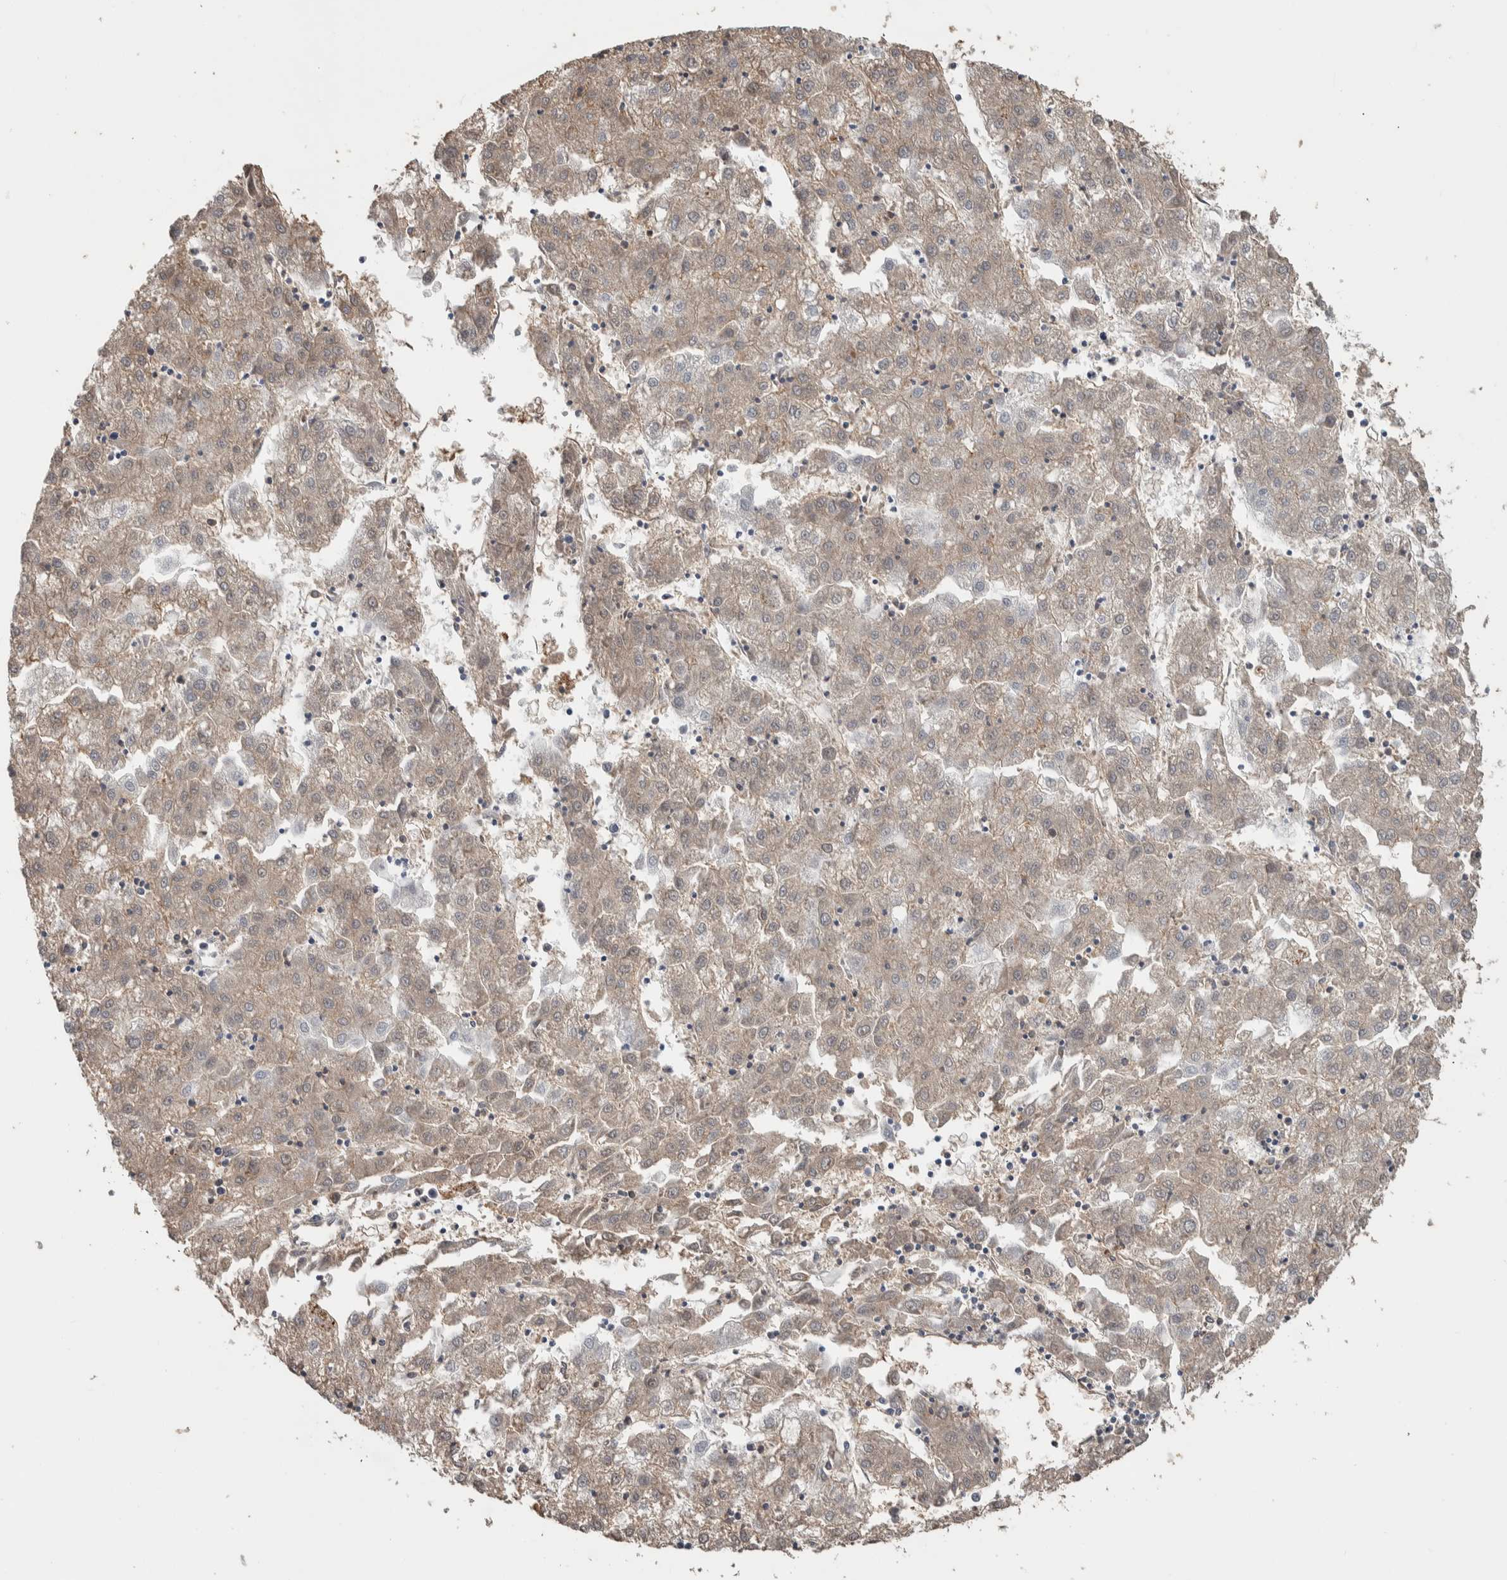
{"staining": {"intensity": "weak", "quantity": ">75%", "location": "cytoplasmic/membranous"}, "tissue": "liver cancer", "cell_type": "Tumor cells", "image_type": "cancer", "snomed": [{"axis": "morphology", "description": "Carcinoma, Hepatocellular, NOS"}, {"axis": "topography", "description": "Liver"}], "caption": "IHC staining of liver cancer, which reveals low levels of weak cytoplasmic/membranous expression in approximately >75% of tumor cells indicating weak cytoplasmic/membranous protein staining. The staining was performed using DAB (3,3'-diaminobenzidine) (brown) for protein detection and nuclei were counterstained in hematoxylin (blue).", "gene": "TMEM102", "patient": {"sex": "male", "age": 72}}